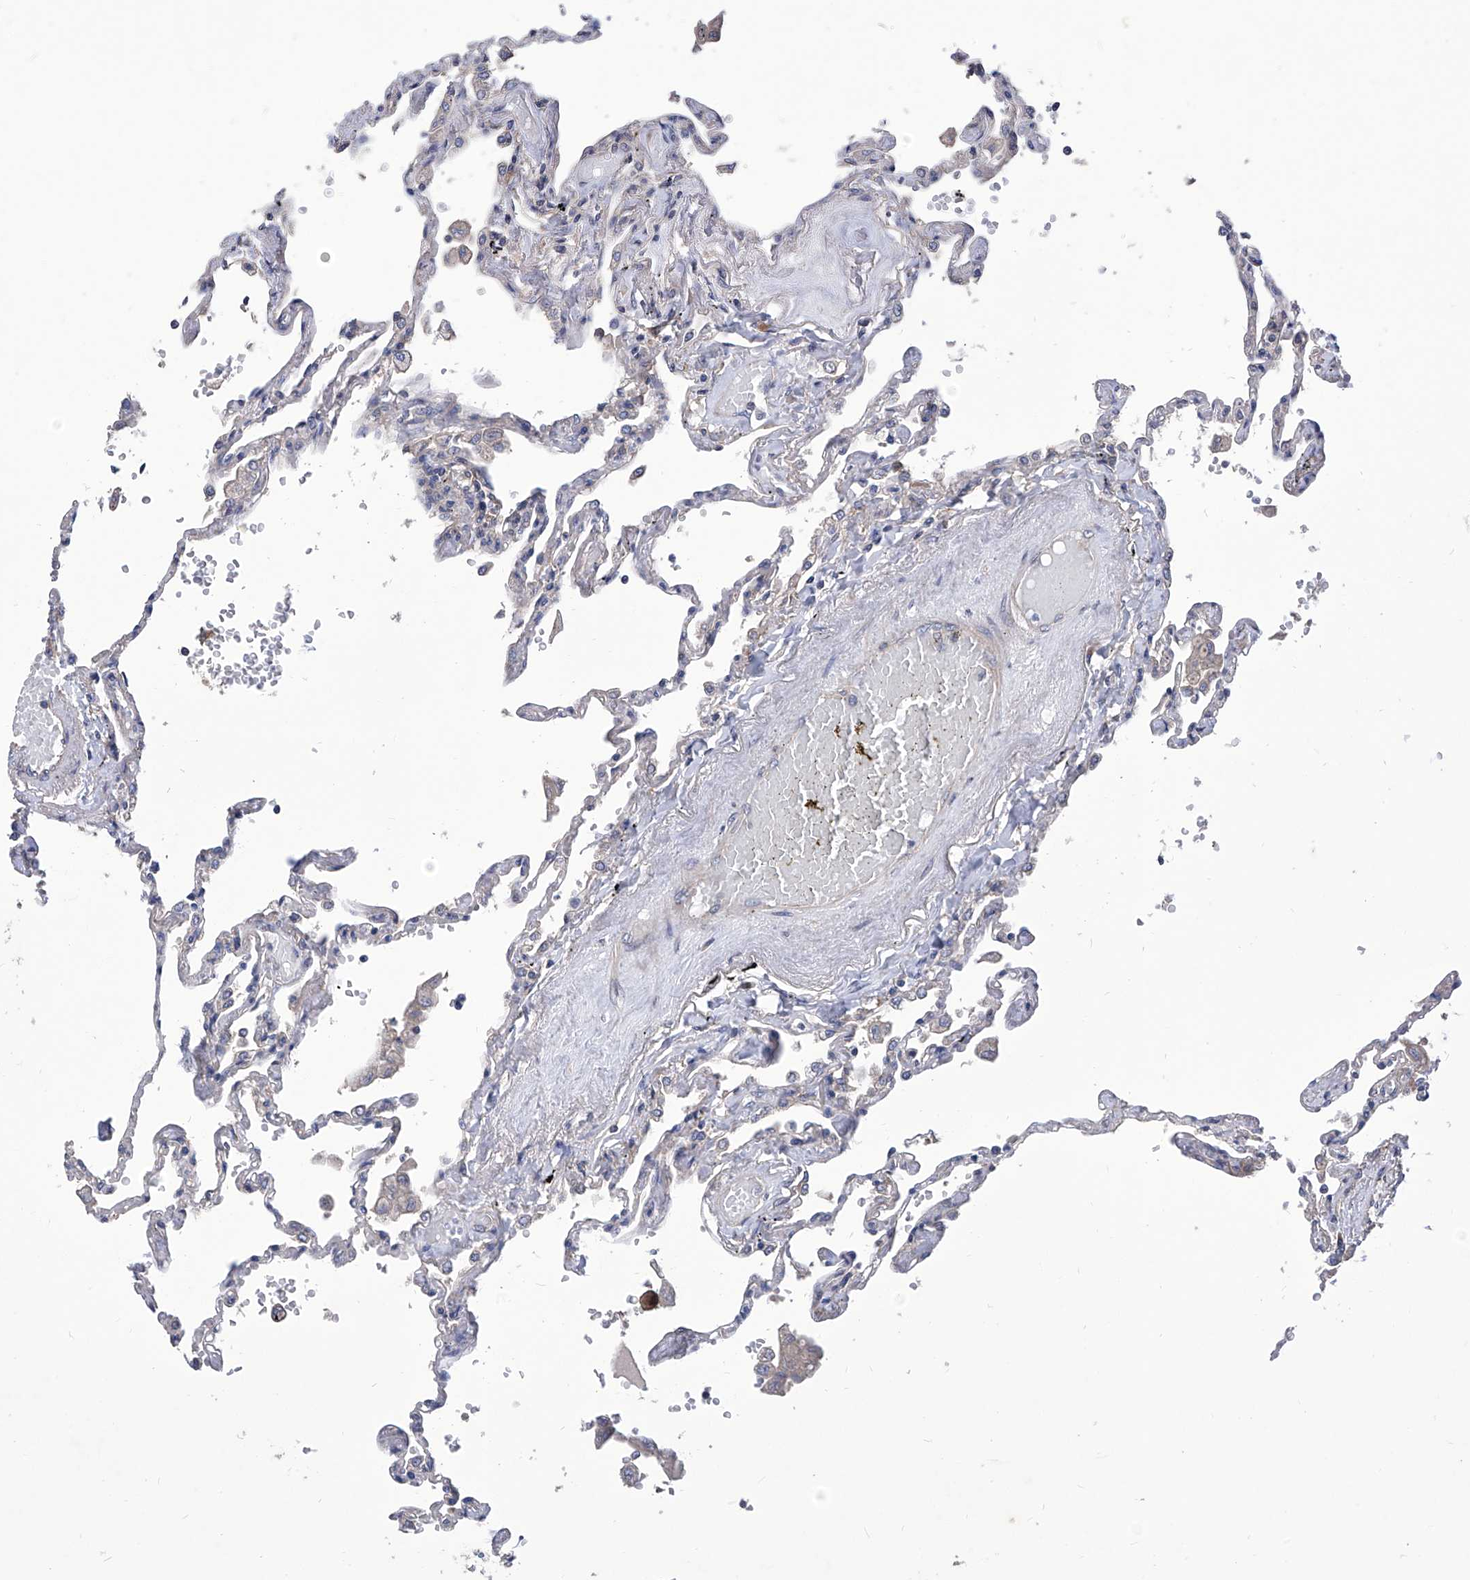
{"staining": {"intensity": "weak", "quantity": "25%-75%", "location": "cytoplasmic/membranous"}, "tissue": "lung", "cell_type": "Alveolar cells", "image_type": "normal", "snomed": [{"axis": "morphology", "description": "Normal tissue, NOS"}, {"axis": "topography", "description": "Lung"}], "caption": "High-power microscopy captured an immunohistochemistry (IHC) histopathology image of normal lung, revealing weak cytoplasmic/membranous expression in approximately 25%-75% of alveolar cells. (Brightfield microscopy of DAB IHC at high magnification).", "gene": "TJAP1", "patient": {"sex": "female", "age": 67}}